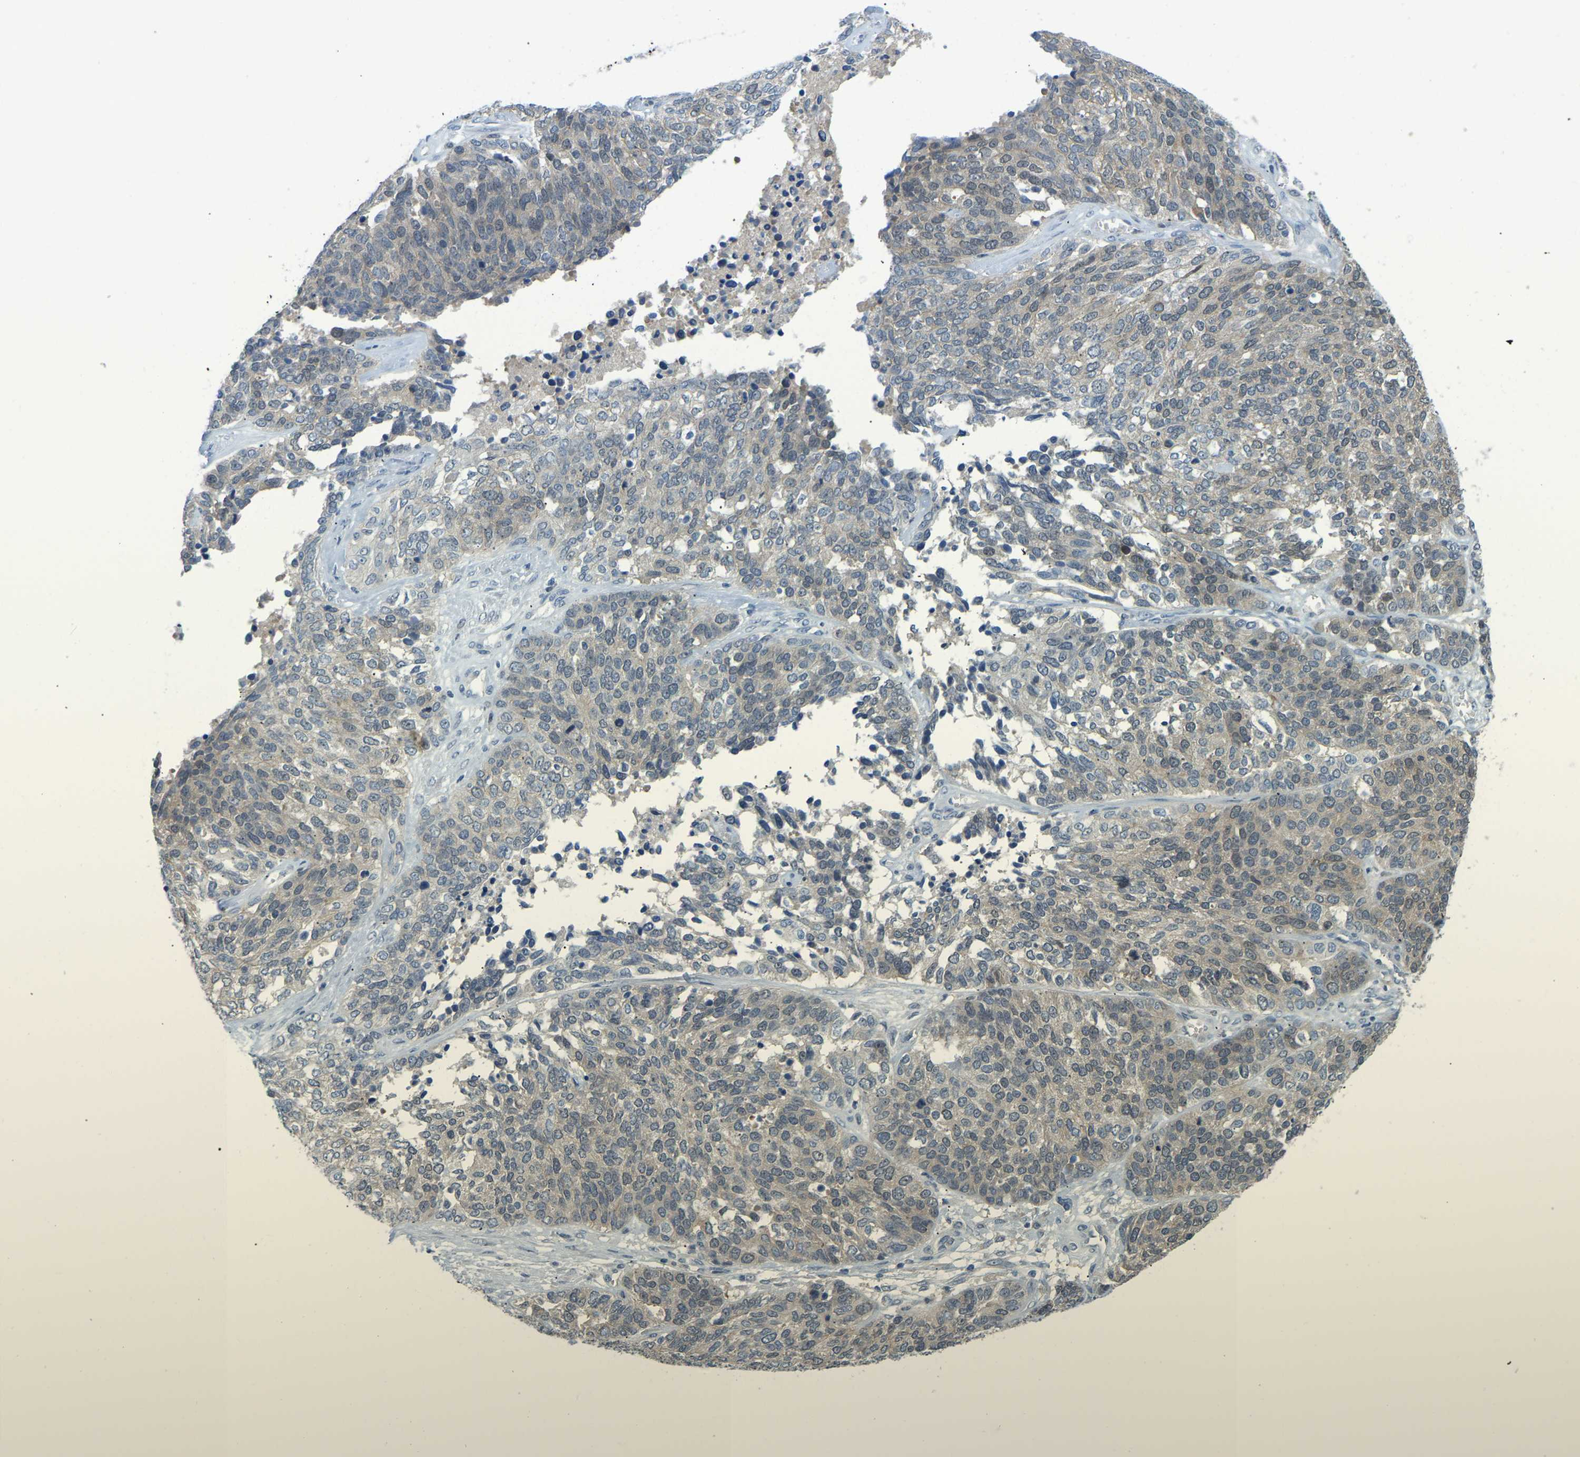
{"staining": {"intensity": "weak", "quantity": "<25%", "location": "cytoplasmic/membranous"}, "tissue": "ovarian cancer", "cell_type": "Tumor cells", "image_type": "cancer", "snomed": [{"axis": "morphology", "description": "Cystadenocarcinoma, serous, NOS"}, {"axis": "topography", "description": "Ovary"}], "caption": "Serous cystadenocarcinoma (ovarian) was stained to show a protein in brown. There is no significant staining in tumor cells.", "gene": "NME8", "patient": {"sex": "female", "age": 44}}